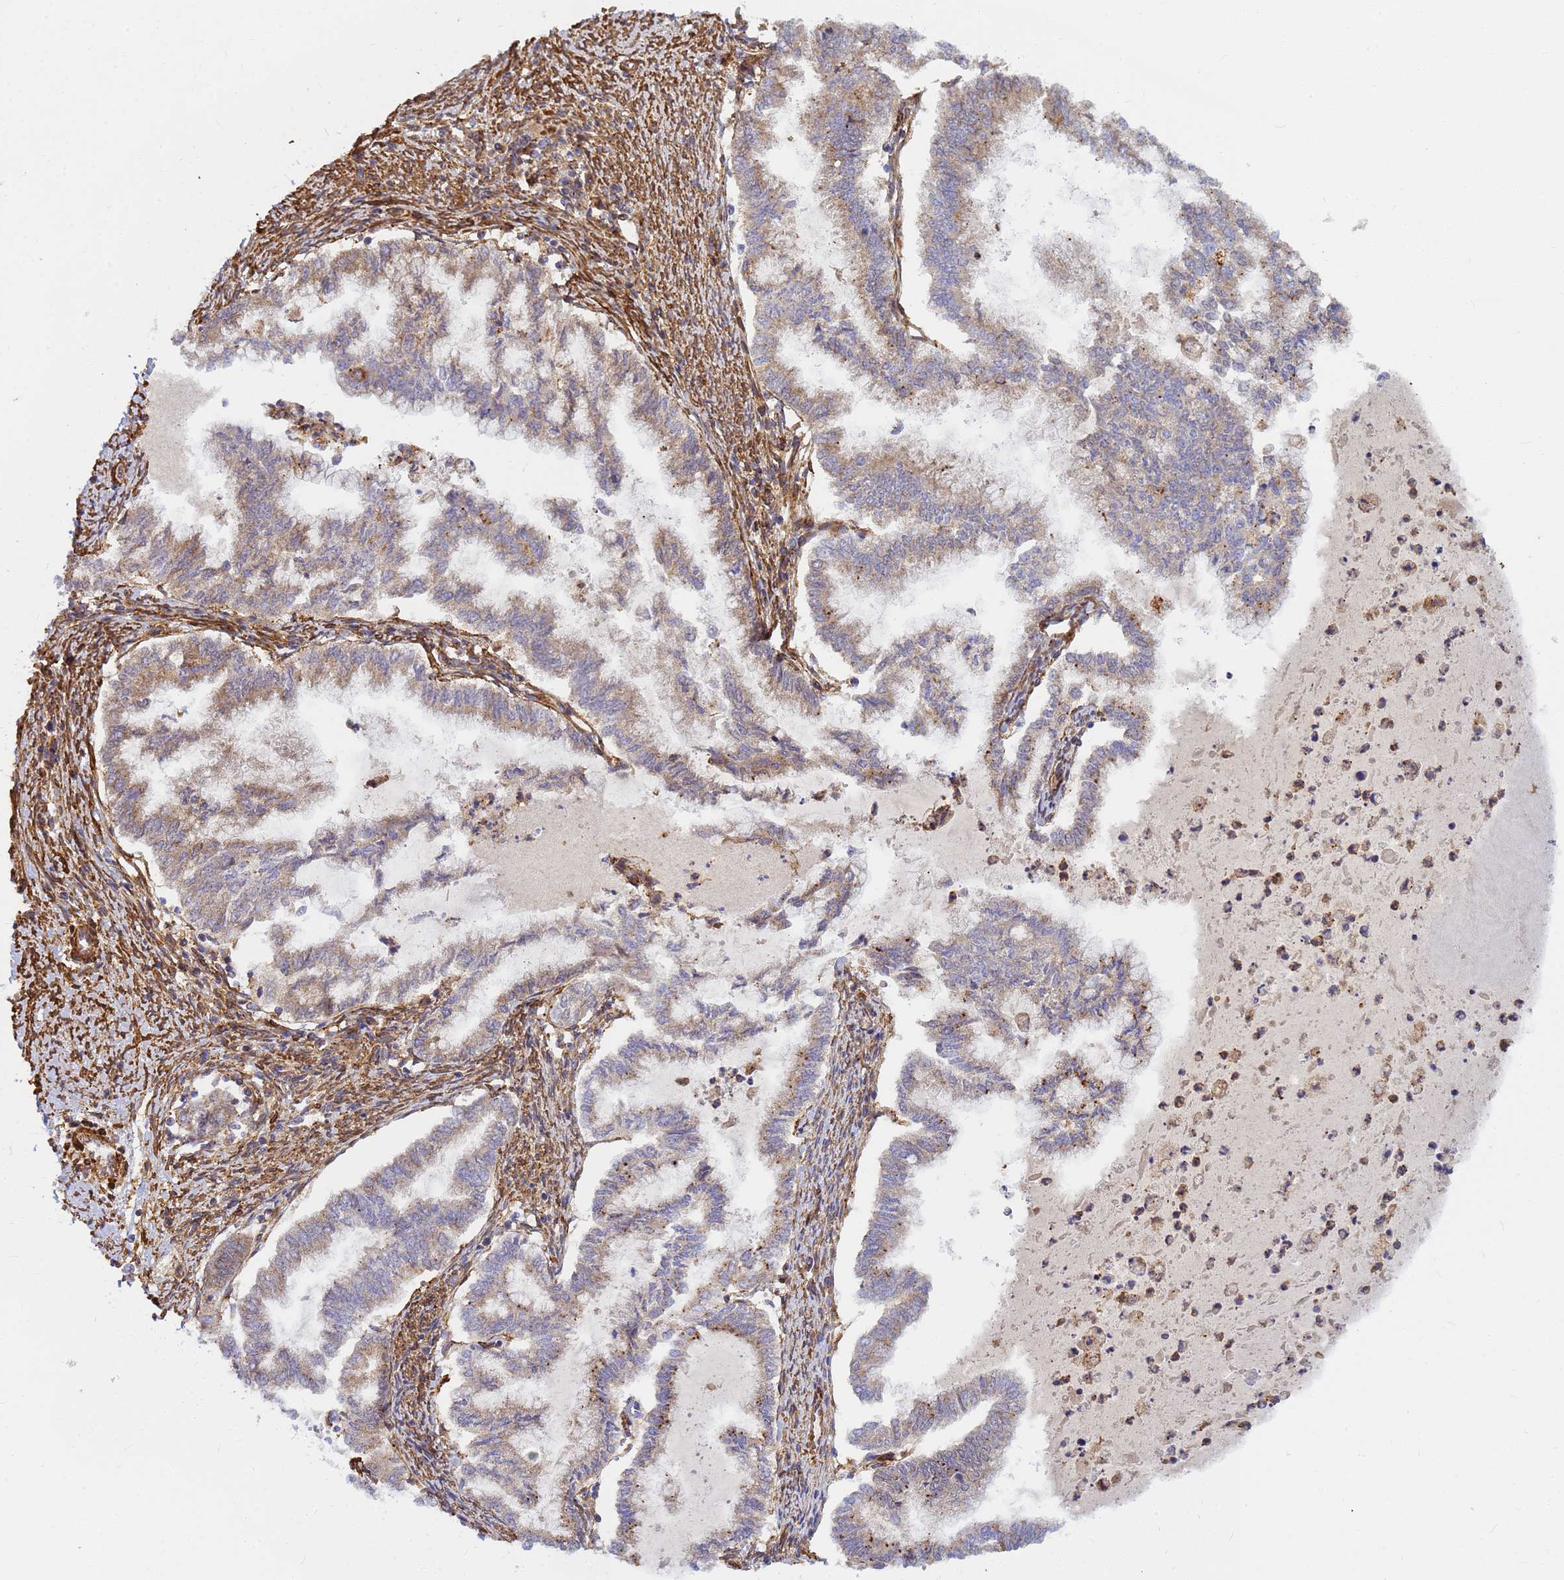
{"staining": {"intensity": "weak", "quantity": "25%-75%", "location": "cytoplasmic/membranous"}, "tissue": "endometrial cancer", "cell_type": "Tumor cells", "image_type": "cancer", "snomed": [{"axis": "morphology", "description": "Adenocarcinoma, NOS"}, {"axis": "topography", "description": "Endometrium"}], "caption": "This photomicrograph exhibits adenocarcinoma (endometrial) stained with immunohistochemistry (IHC) to label a protein in brown. The cytoplasmic/membranous of tumor cells show weak positivity for the protein. Nuclei are counter-stained blue.", "gene": "C2CD5", "patient": {"sex": "female", "age": 79}}